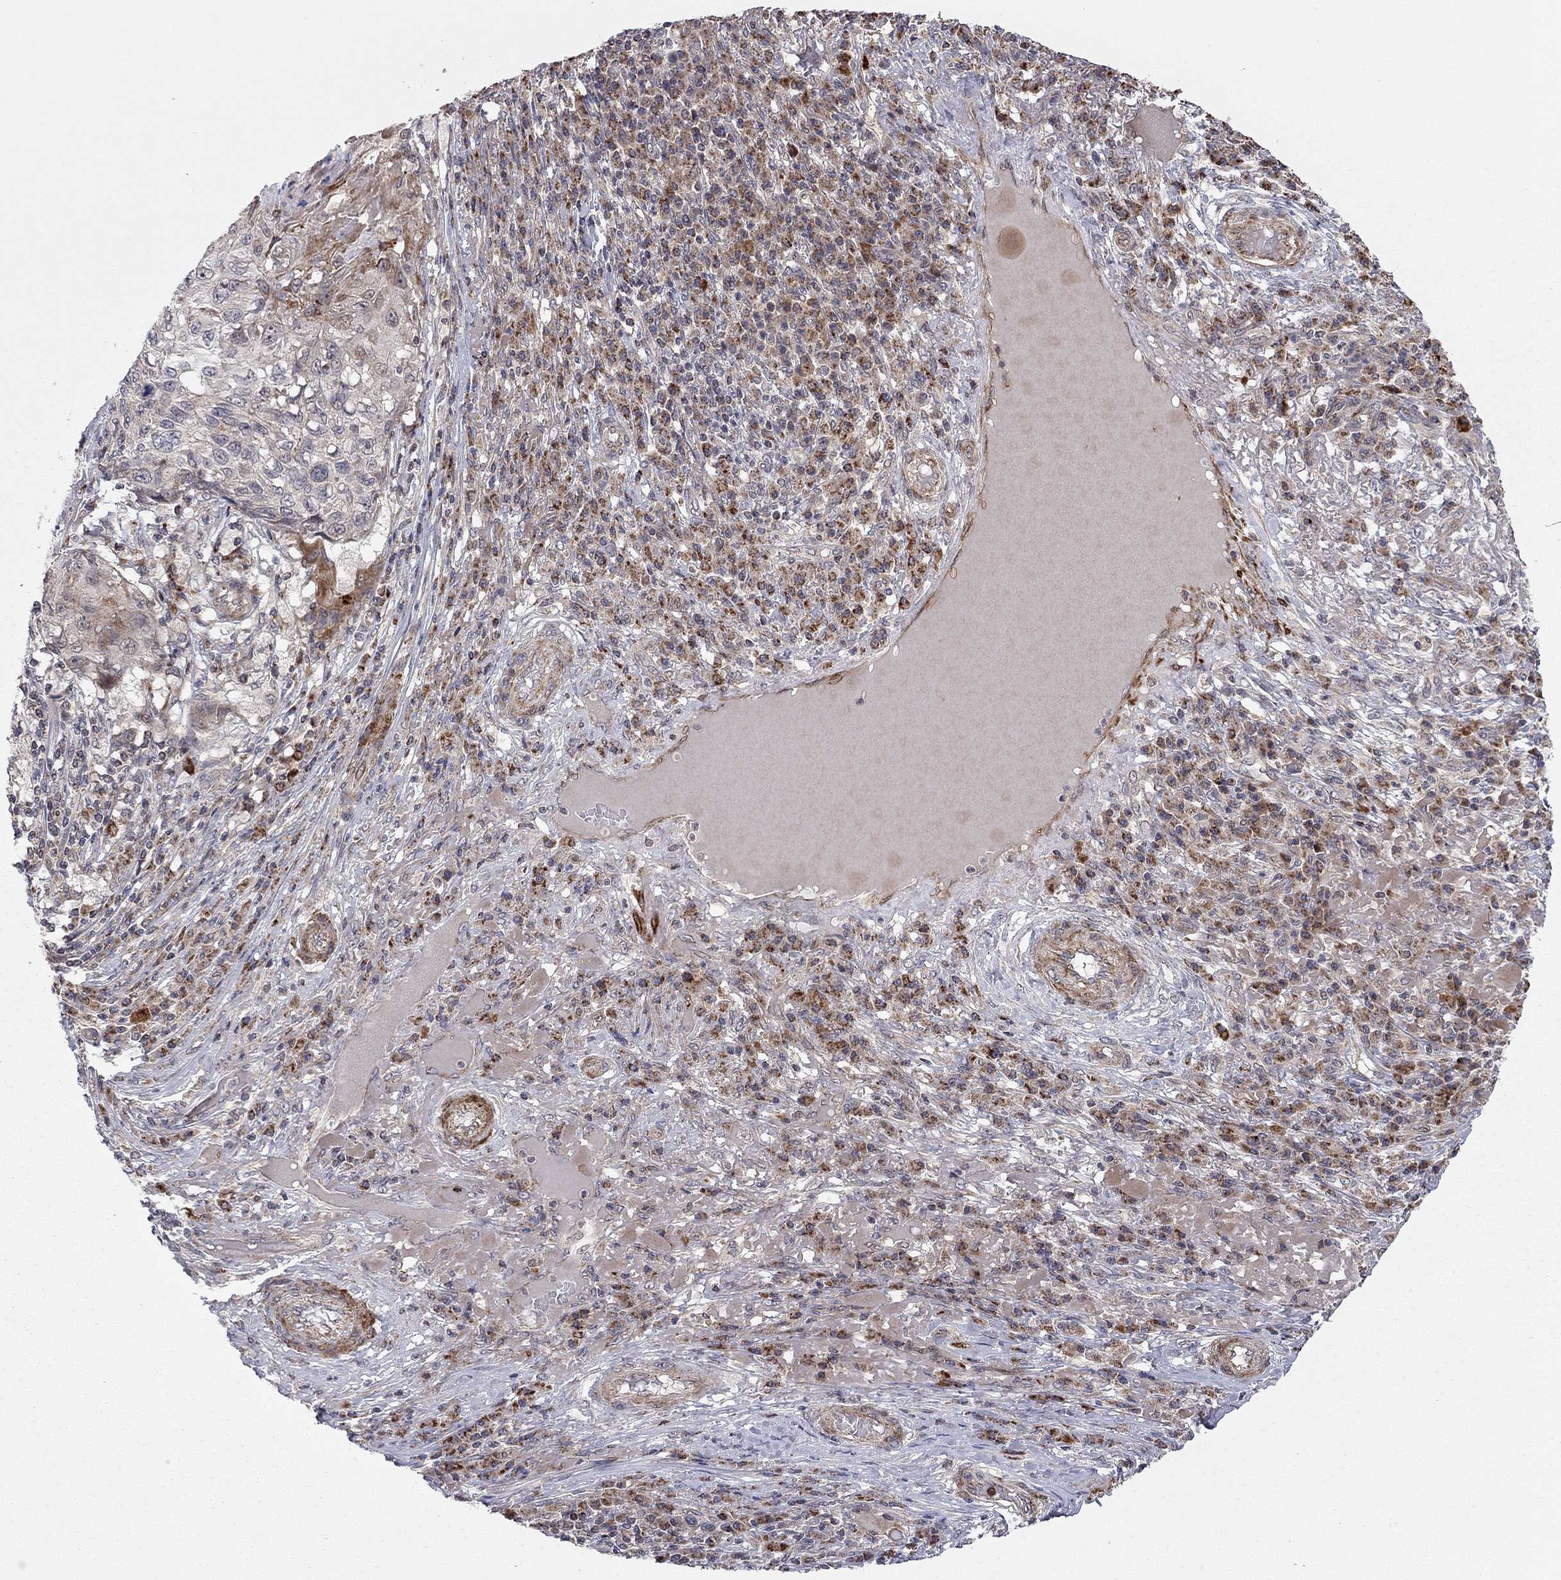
{"staining": {"intensity": "moderate", "quantity": "<25%", "location": "cytoplasmic/membranous"}, "tissue": "skin cancer", "cell_type": "Tumor cells", "image_type": "cancer", "snomed": [{"axis": "morphology", "description": "Squamous cell carcinoma, NOS"}, {"axis": "topography", "description": "Skin"}], "caption": "About <25% of tumor cells in human skin cancer show moderate cytoplasmic/membranous protein expression as visualized by brown immunohistochemical staining.", "gene": "IDS", "patient": {"sex": "male", "age": 92}}